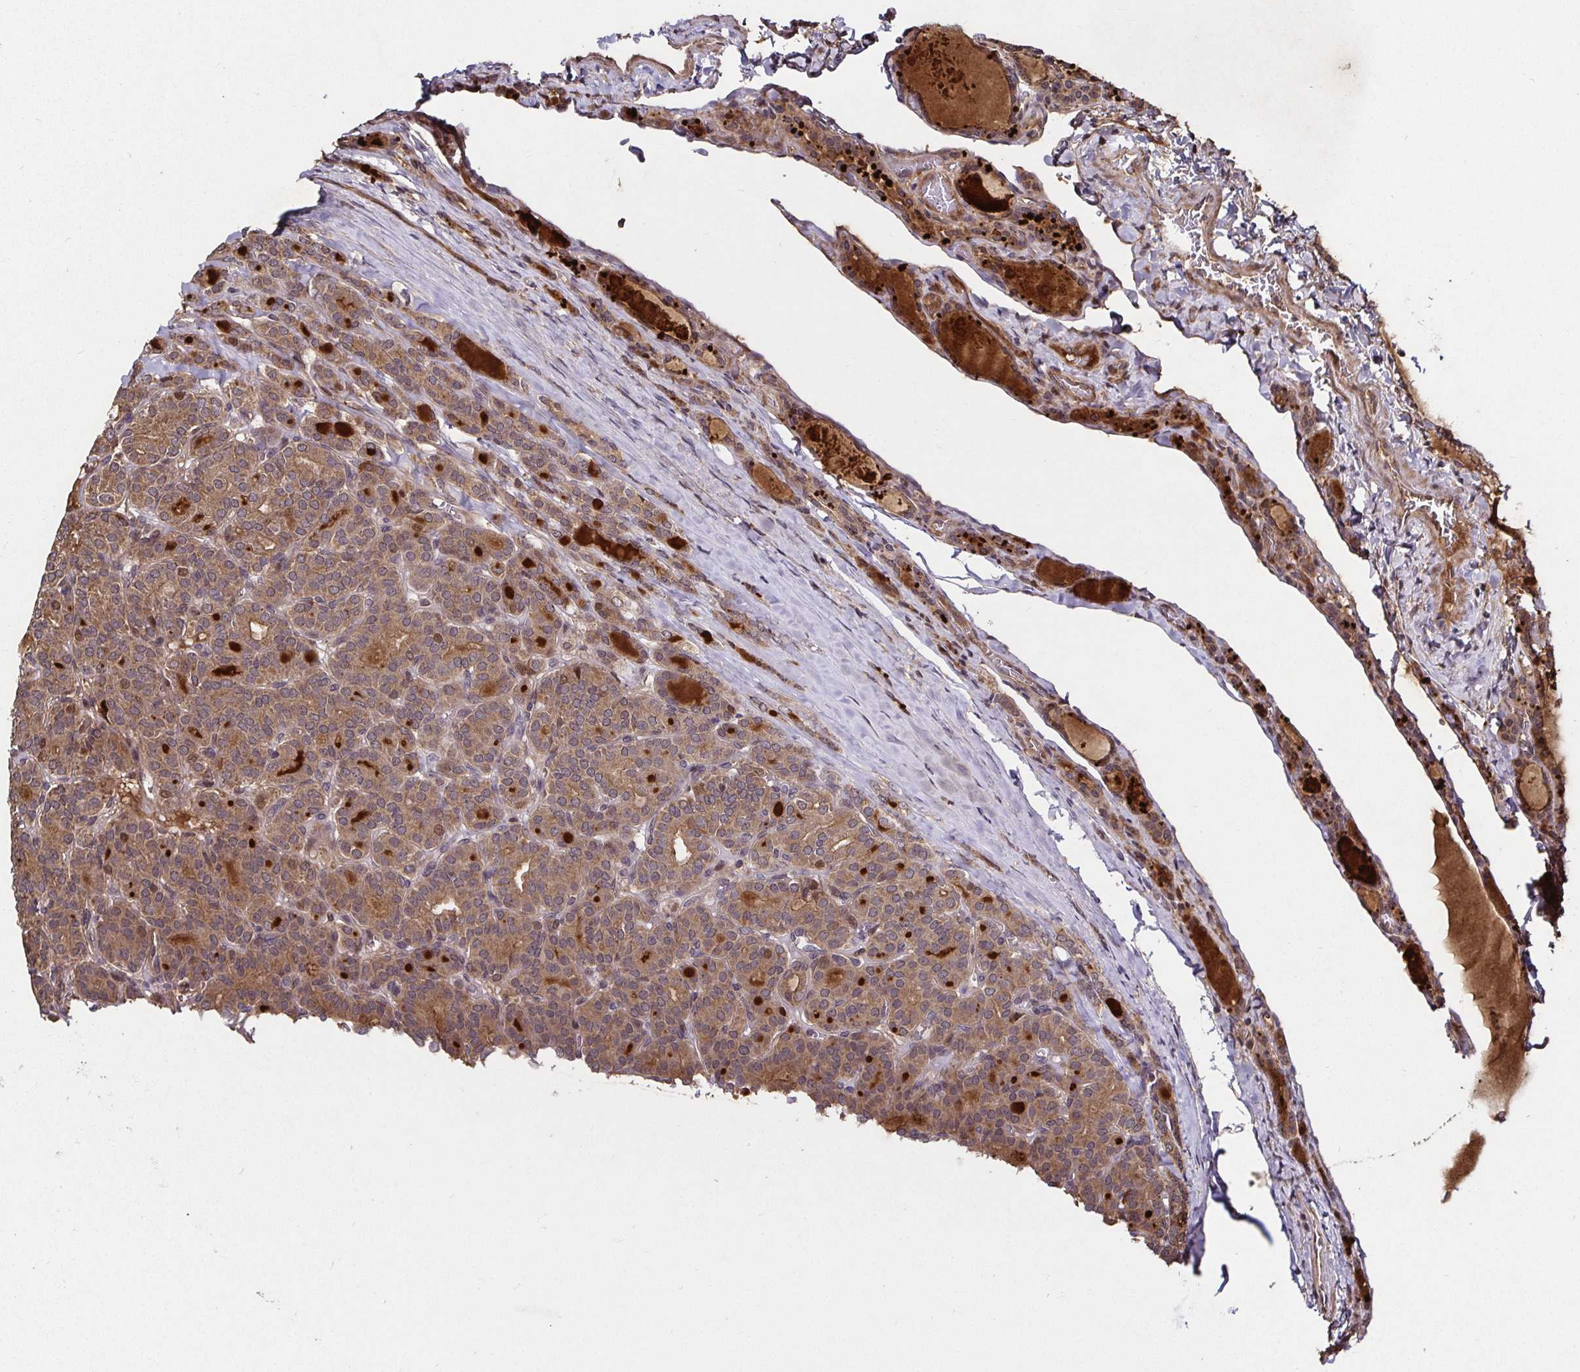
{"staining": {"intensity": "moderate", "quantity": ">75%", "location": "cytoplasmic/membranous"}, "tissue": "thyroid cancer", "cell_type": "Tumor cells", "image_type": "cancer", "snomed": [{"axis": "morphology", "description": "Normal tissue, NOS"}, {"axis": "morphology", "description": "Follicular adenoma carcinoma, NOS"}, {"axis": "topography", "description": "Thyroid gland"}], "caption": "Protein expression analysis of thyroid follicular adenoma carcinoma exhibits moderate cytoplasmic/membranous staining in about >75% of tumor cells.", "gene": "SMYD3", "patient": {"sex": "female", "age": 31}}